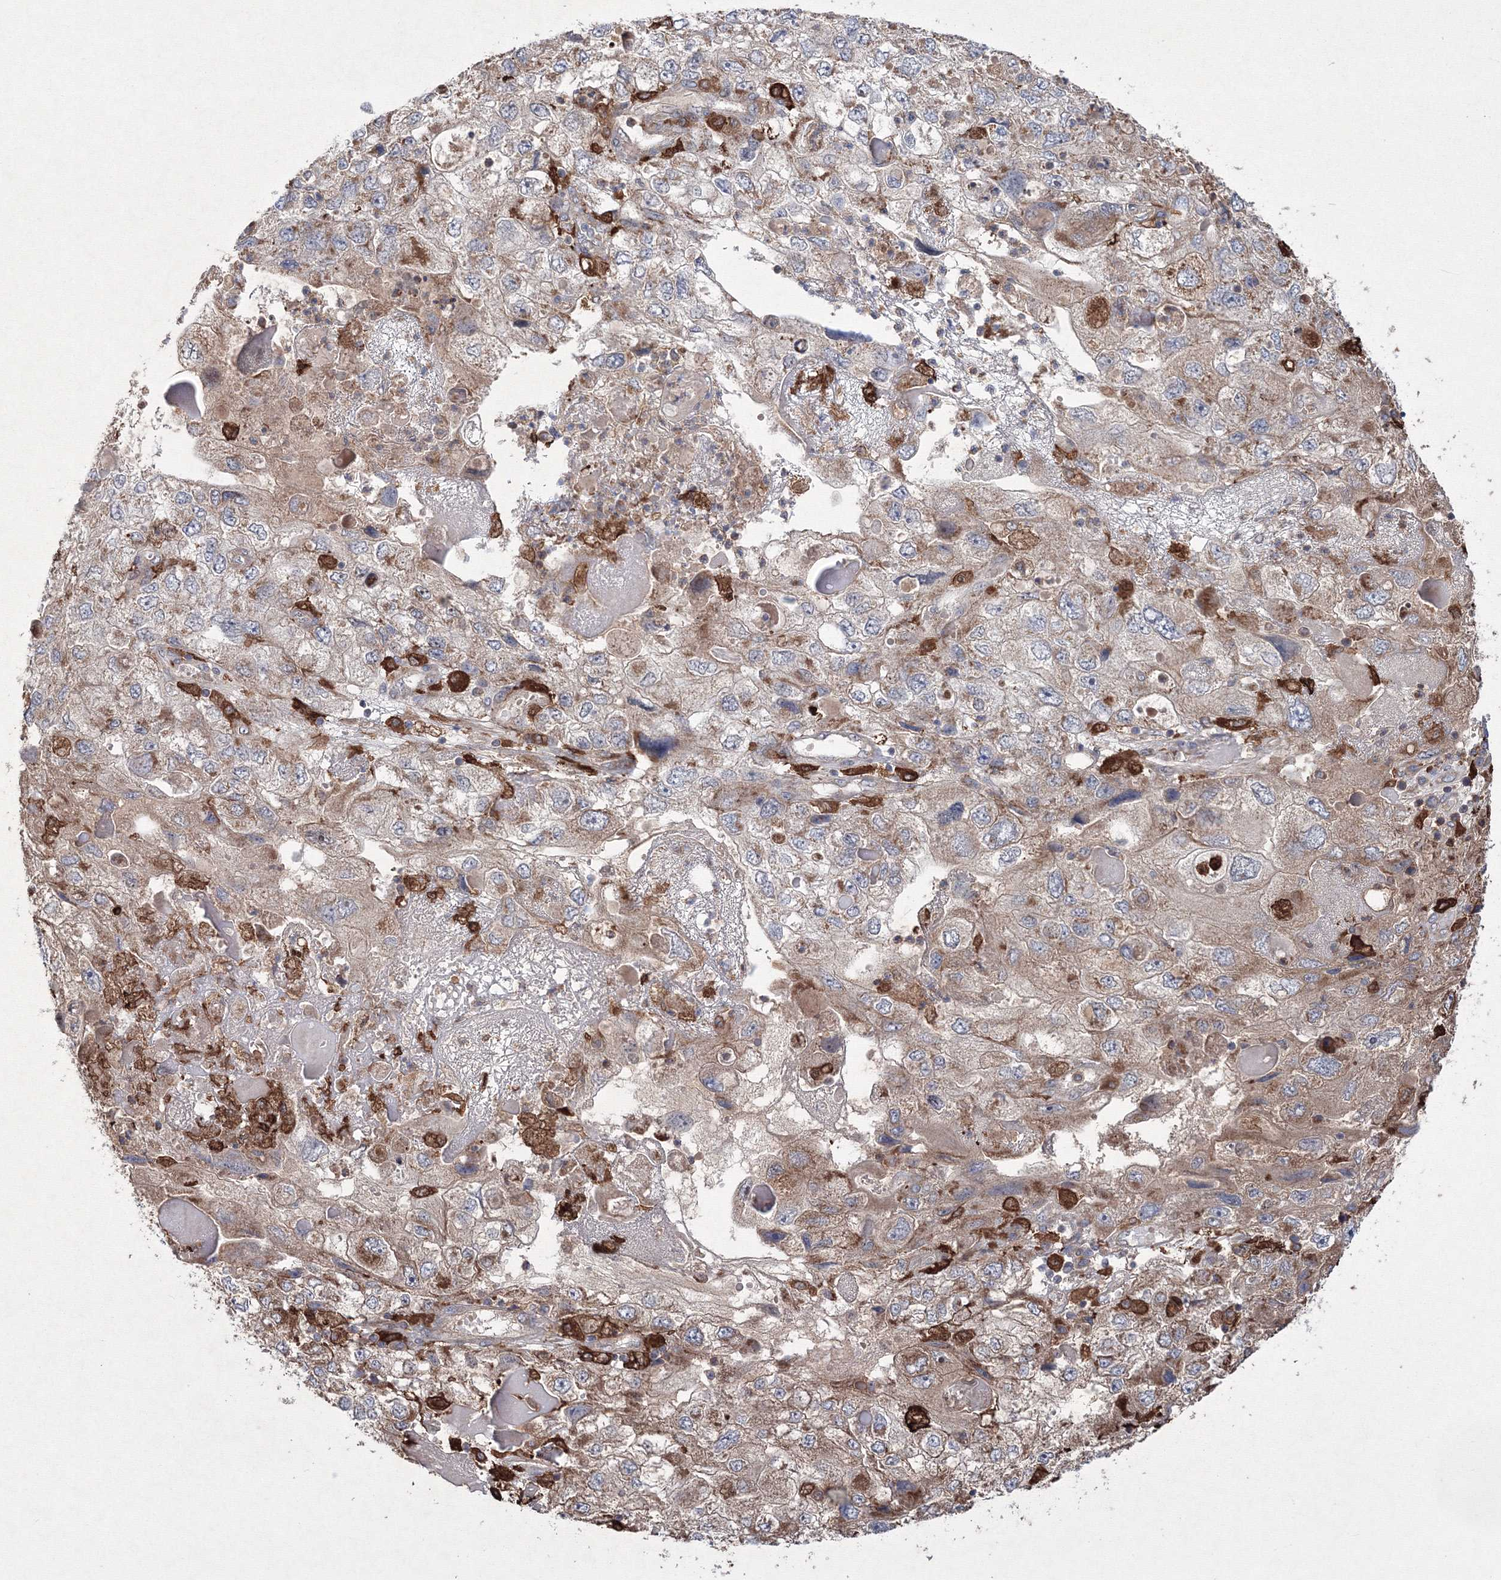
{"staining": {"intensity": "moderate", "quantity": "25%-75%", "location": "cytoplasmic/membranous"}, "tissue": "endometrial cancer", "cell_type": "Tumor cells", "image_type": "cancer", "snomed": [{"axis": "morphology", "description": "Adenocarcinoma, NOS"}, {"axis": "topography", "description": "Endometrium"}], "caption": "A high-resolution micrograph shows immunohistochemistry staining of endometrial cancer (adenocarcinoma), which displays moderate cytoplasmic/membranous expression in about 25%-75% of tumor cells. (DAB IHC with brightfield microscopy, high magnification).", "gene": "RANBP3L", "patient": {"sex": "female", "age": 49}}